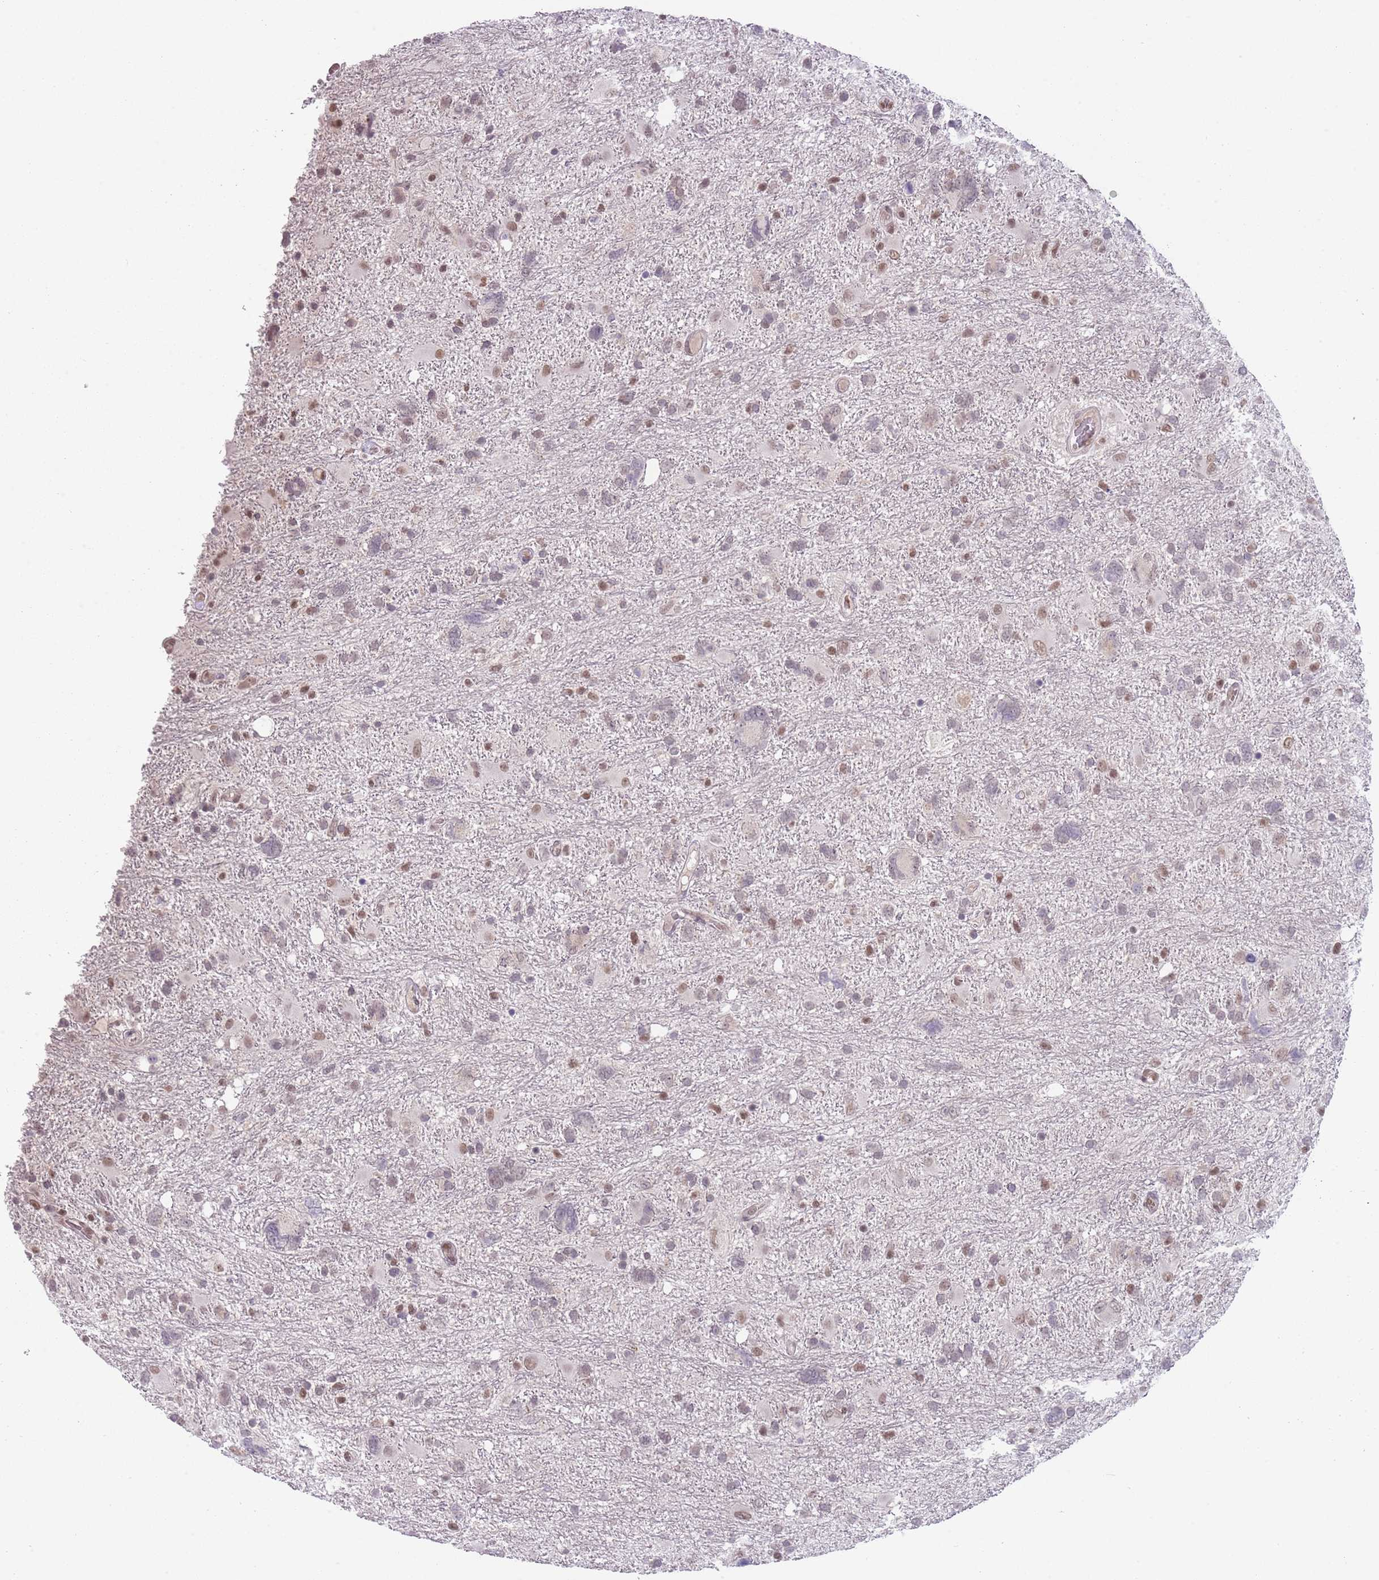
{"staining": {"intensity": "weak", "quantity": "25%-75%", "location": "nuclear"}, "tissue": "glioma", "cell_type": "Tumor cells", "image_type": "cancer", "snomed": [{"axis": "morphology", "description": "Glioma, malignant, High grade"}, {"axis": "topography", "description": "Brain"}], "caption": "IHC staining of glioma, which shows low levels of weak nuclear expression in approximately 25%-75% of tumor cells indicating weak nuclear protein staining. The staining was performed using DAB (brown) for protein detection and nuclei were counterstained in hematoxylin (blue).", "gene": "TM2D1", "patient": {"sex": "male", "age": 61}}